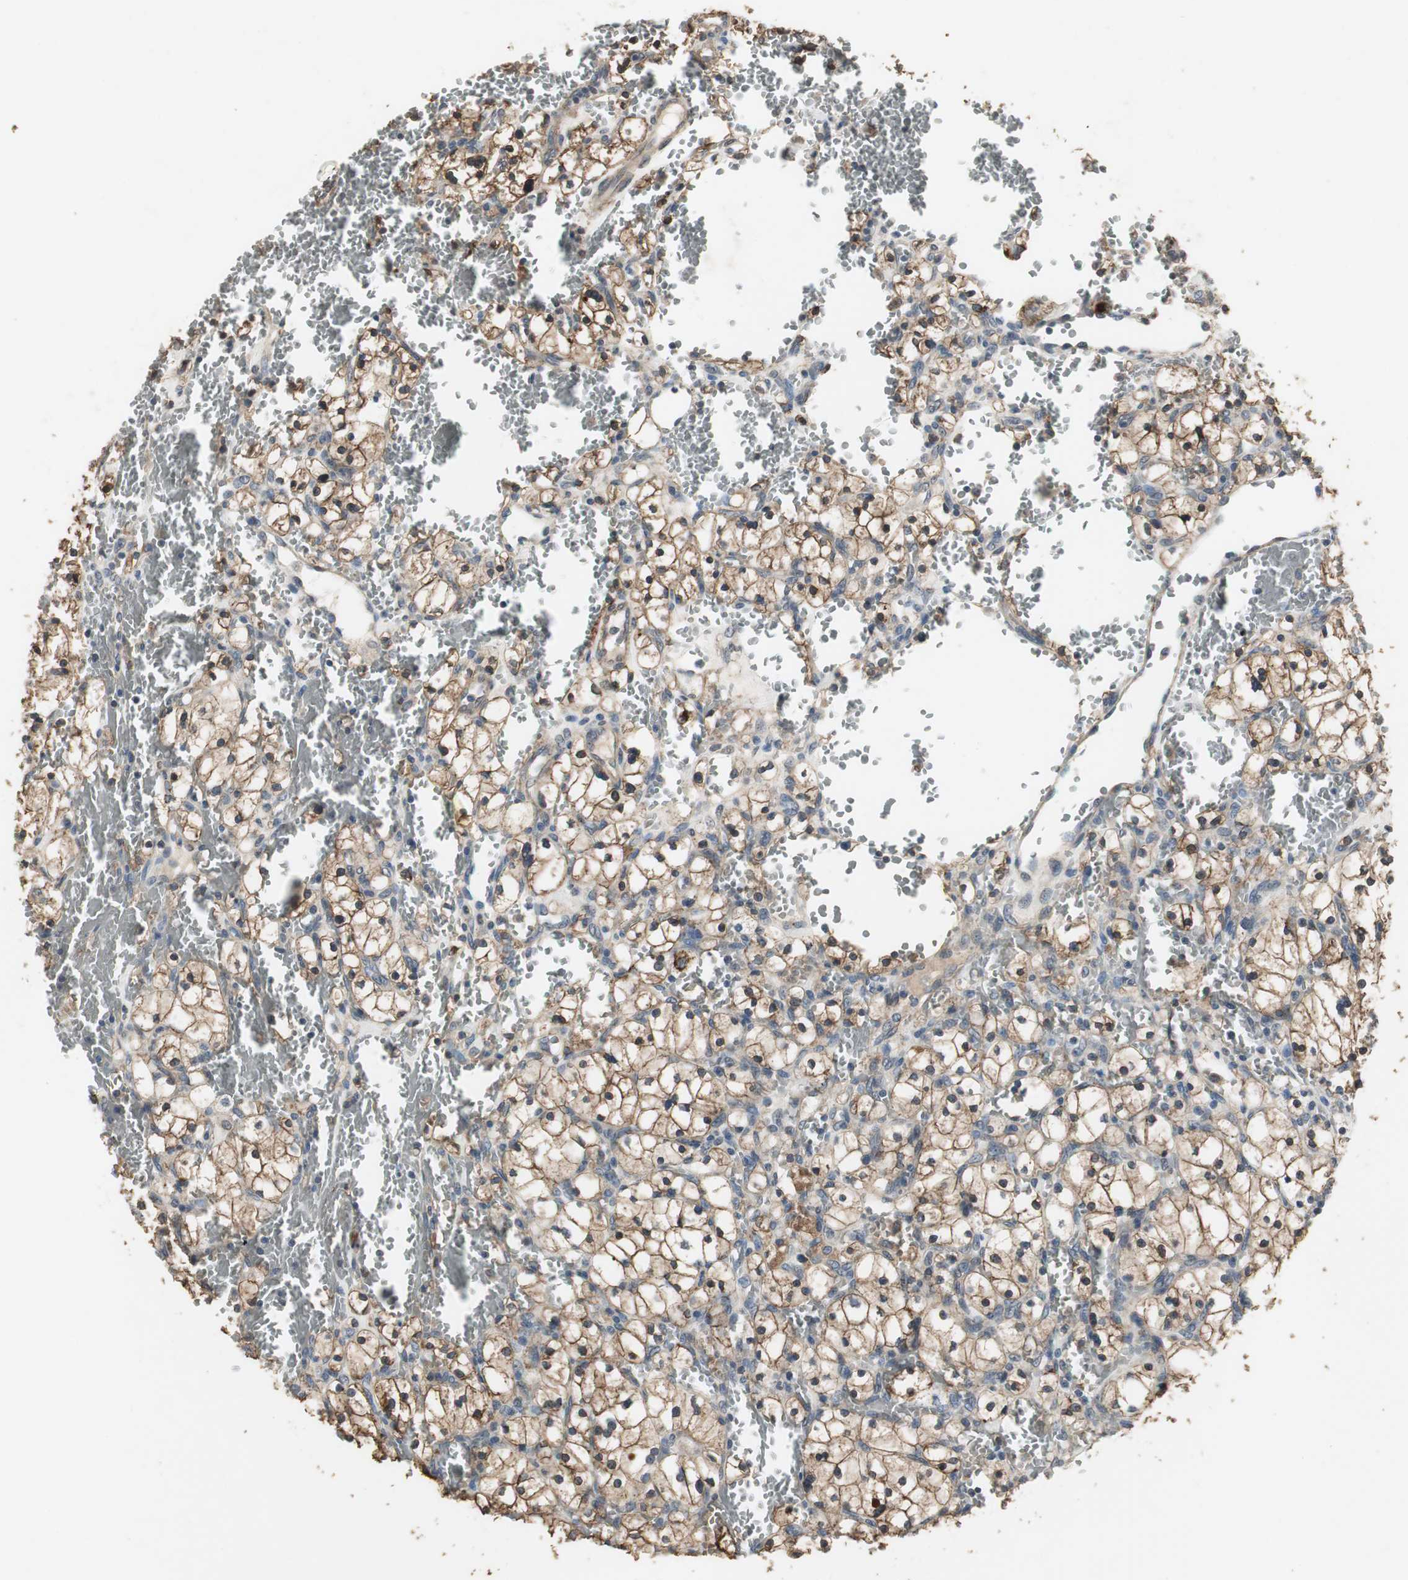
{"staining": {"intensity": "moderate", "quantity": ">75%", "location": "cytoplasmic/membranous"}, "tissue": "renal cancer", "cell_type": "Tumor cells", "image_type": "cancer", "snomed": [{"axis": "morphology", "description": "Adenocarcinoma, NOS"}, {"axis": "topography", "description": "Kidney"}], "caption": "High-magnification brightfield microscopy of adenocarcinoma (renal) stained with DAB (3,3'-diaminobenzidine) (brown) and counterstained with hematoxylin (blue). tumor cells exhibit moderate cytoplasmic/membranous positivity is seen in approximately>75% of cells.", "gene": "JTB", "patient": {"sex": "female", "age": 83}}